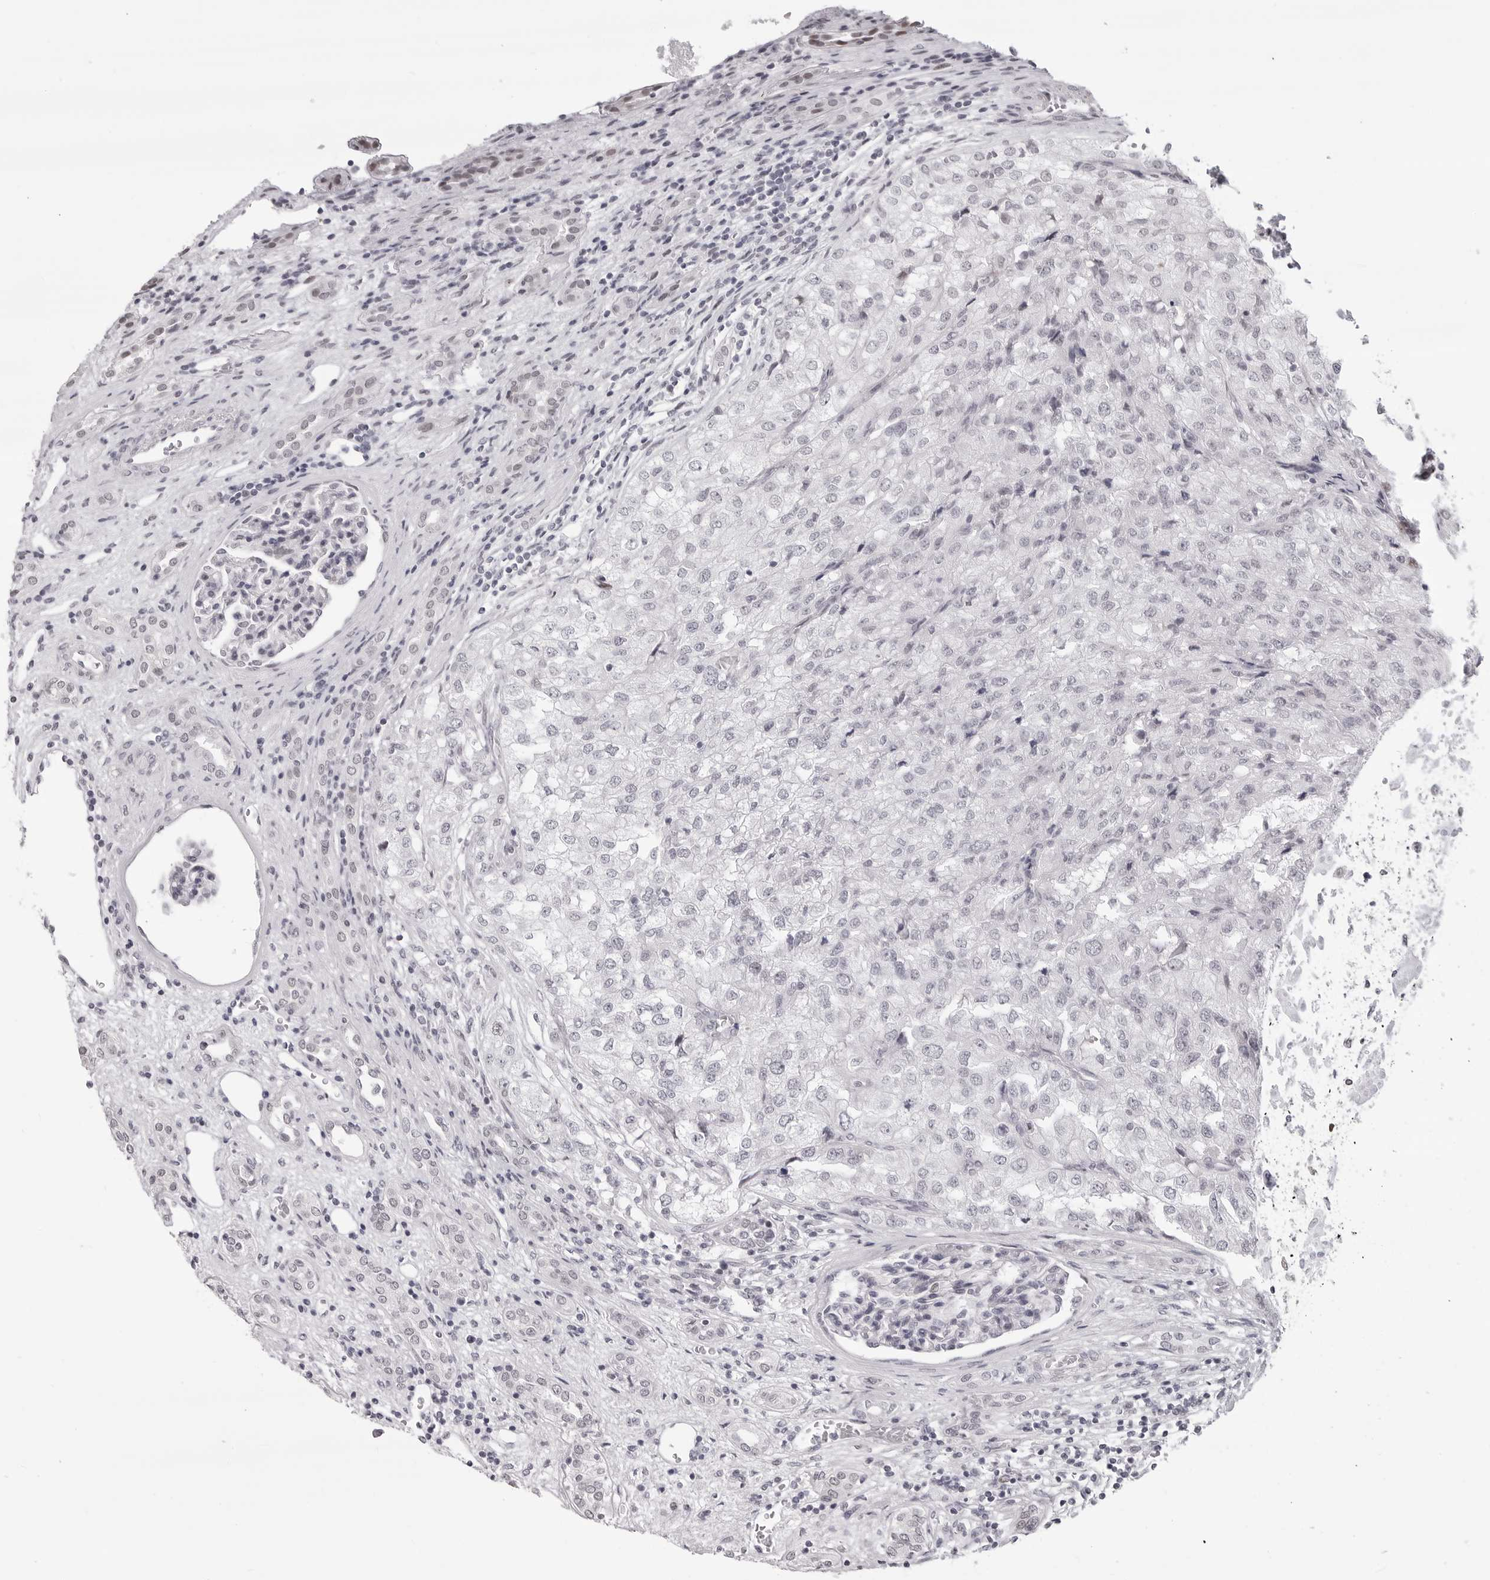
{"staining": {"intensity": "negative", "quantity": "none", "location": "none"}, "tissue": "renal cancer", "cell_type": "Tumor cells", "image_type": "cancer", "snomed": [{"axis": "morphology", "description": "Adenocarcinoma, NOS"}, {"axis": "topography", "description": "Kidney"}], "caption": "Immunohistochemistry photomicrograph of renal cancer (adenocarcinoma) stained for a protein (brown), which shows no expression in tumor cells.", "gene": "PHF3", "patient": {"sex": "female", "age": 54}}